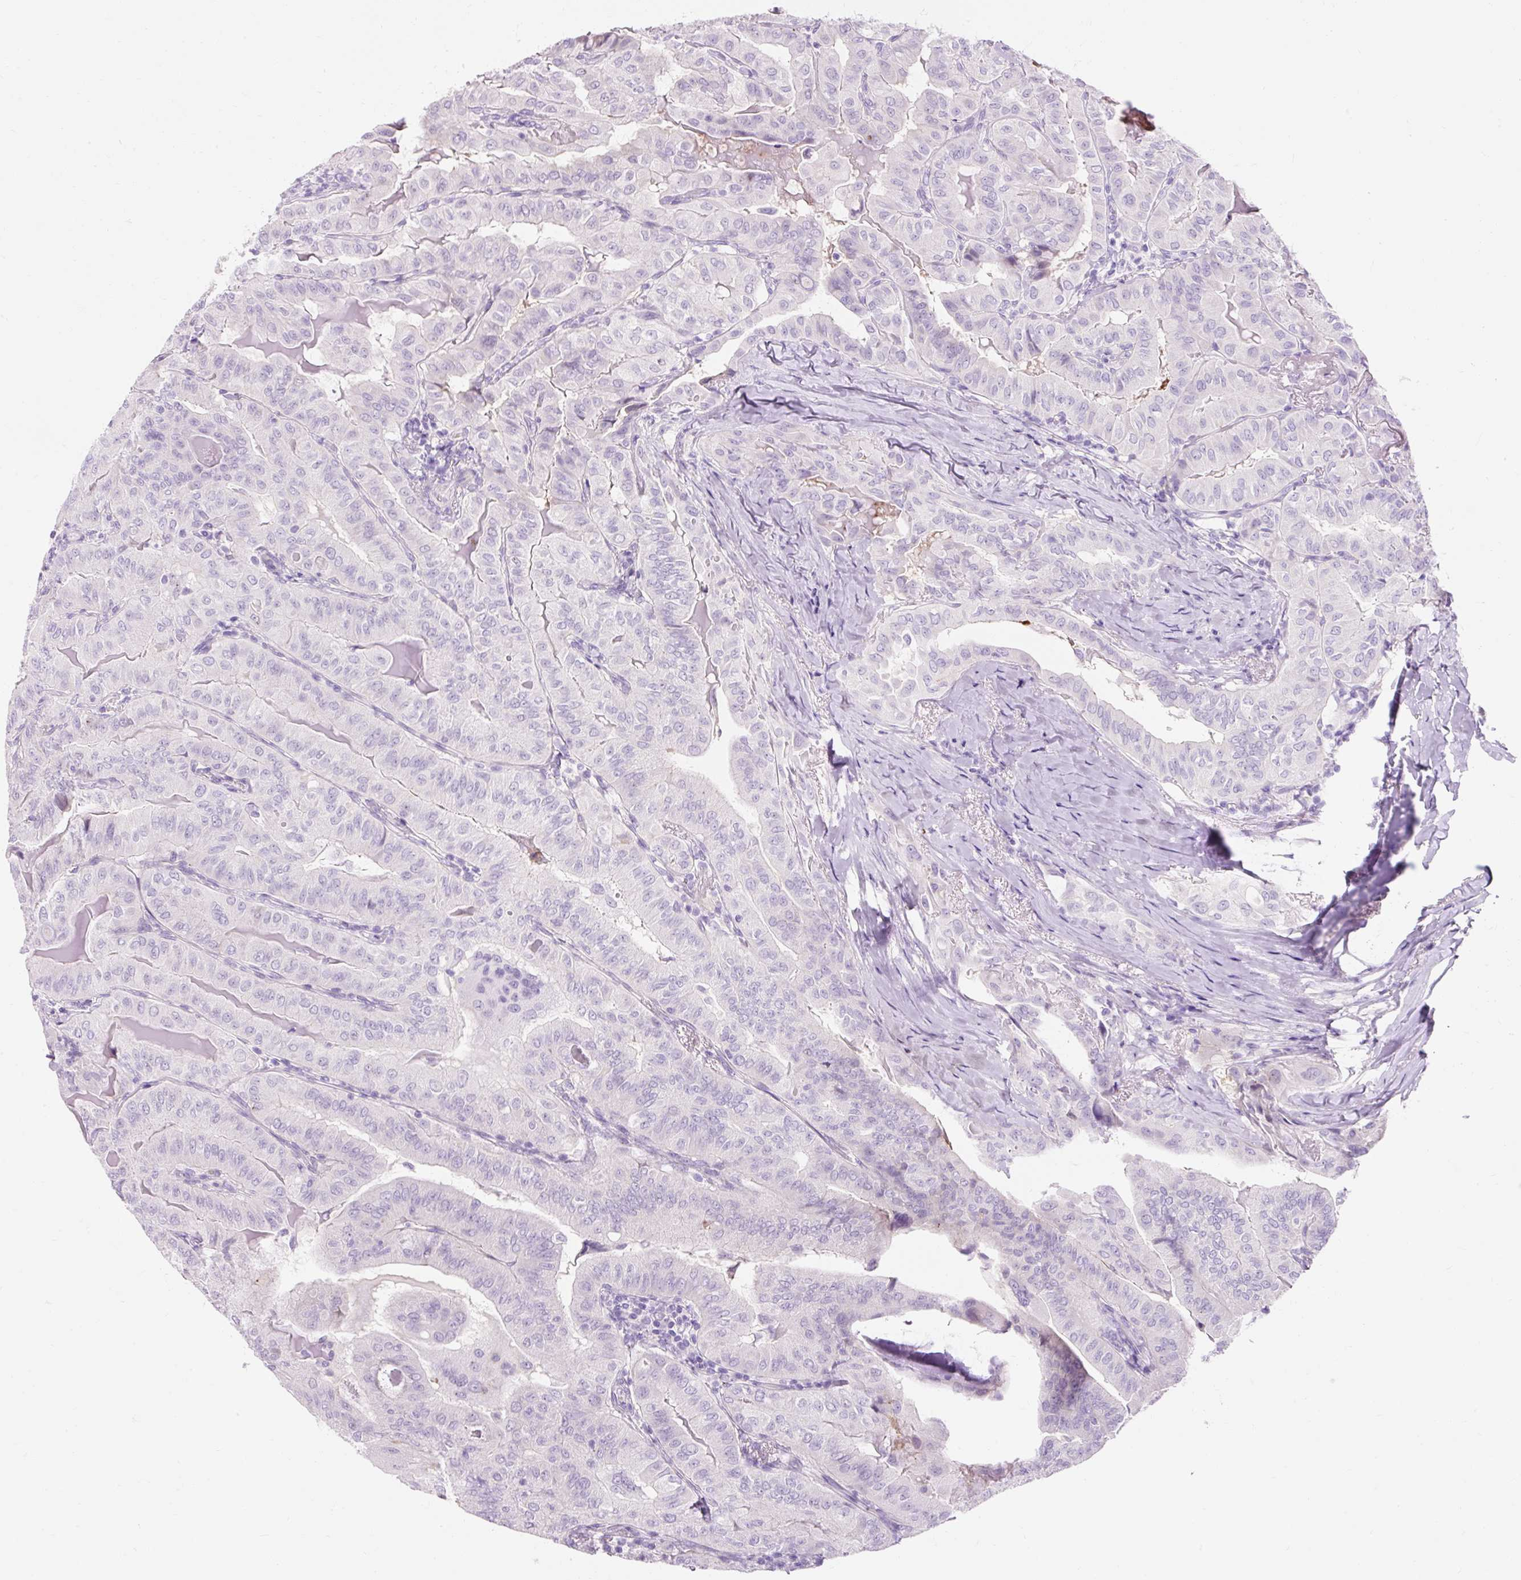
{"staining": {"intensity": "negative", "quantity": "none", "location": "none"}, "tissue": "thyroid cancer", "cell_type": "Tumor cells", "image_type": "cancer", "snomed": [{"axis": "morphology", "description": "Papillary adenocarcinoma, NOS"}, {"axis": "topography", "description": "Thyroid gland"}], "caption": "Immunohistochemical staining of human thyroid cancer (papillary adenocarcinoma) demonstrates no significant positivity in tumor cells. Nuclei are stained in blue.", "gene": "CLDN25", "patient": {"sex": "female", "age": 68}}